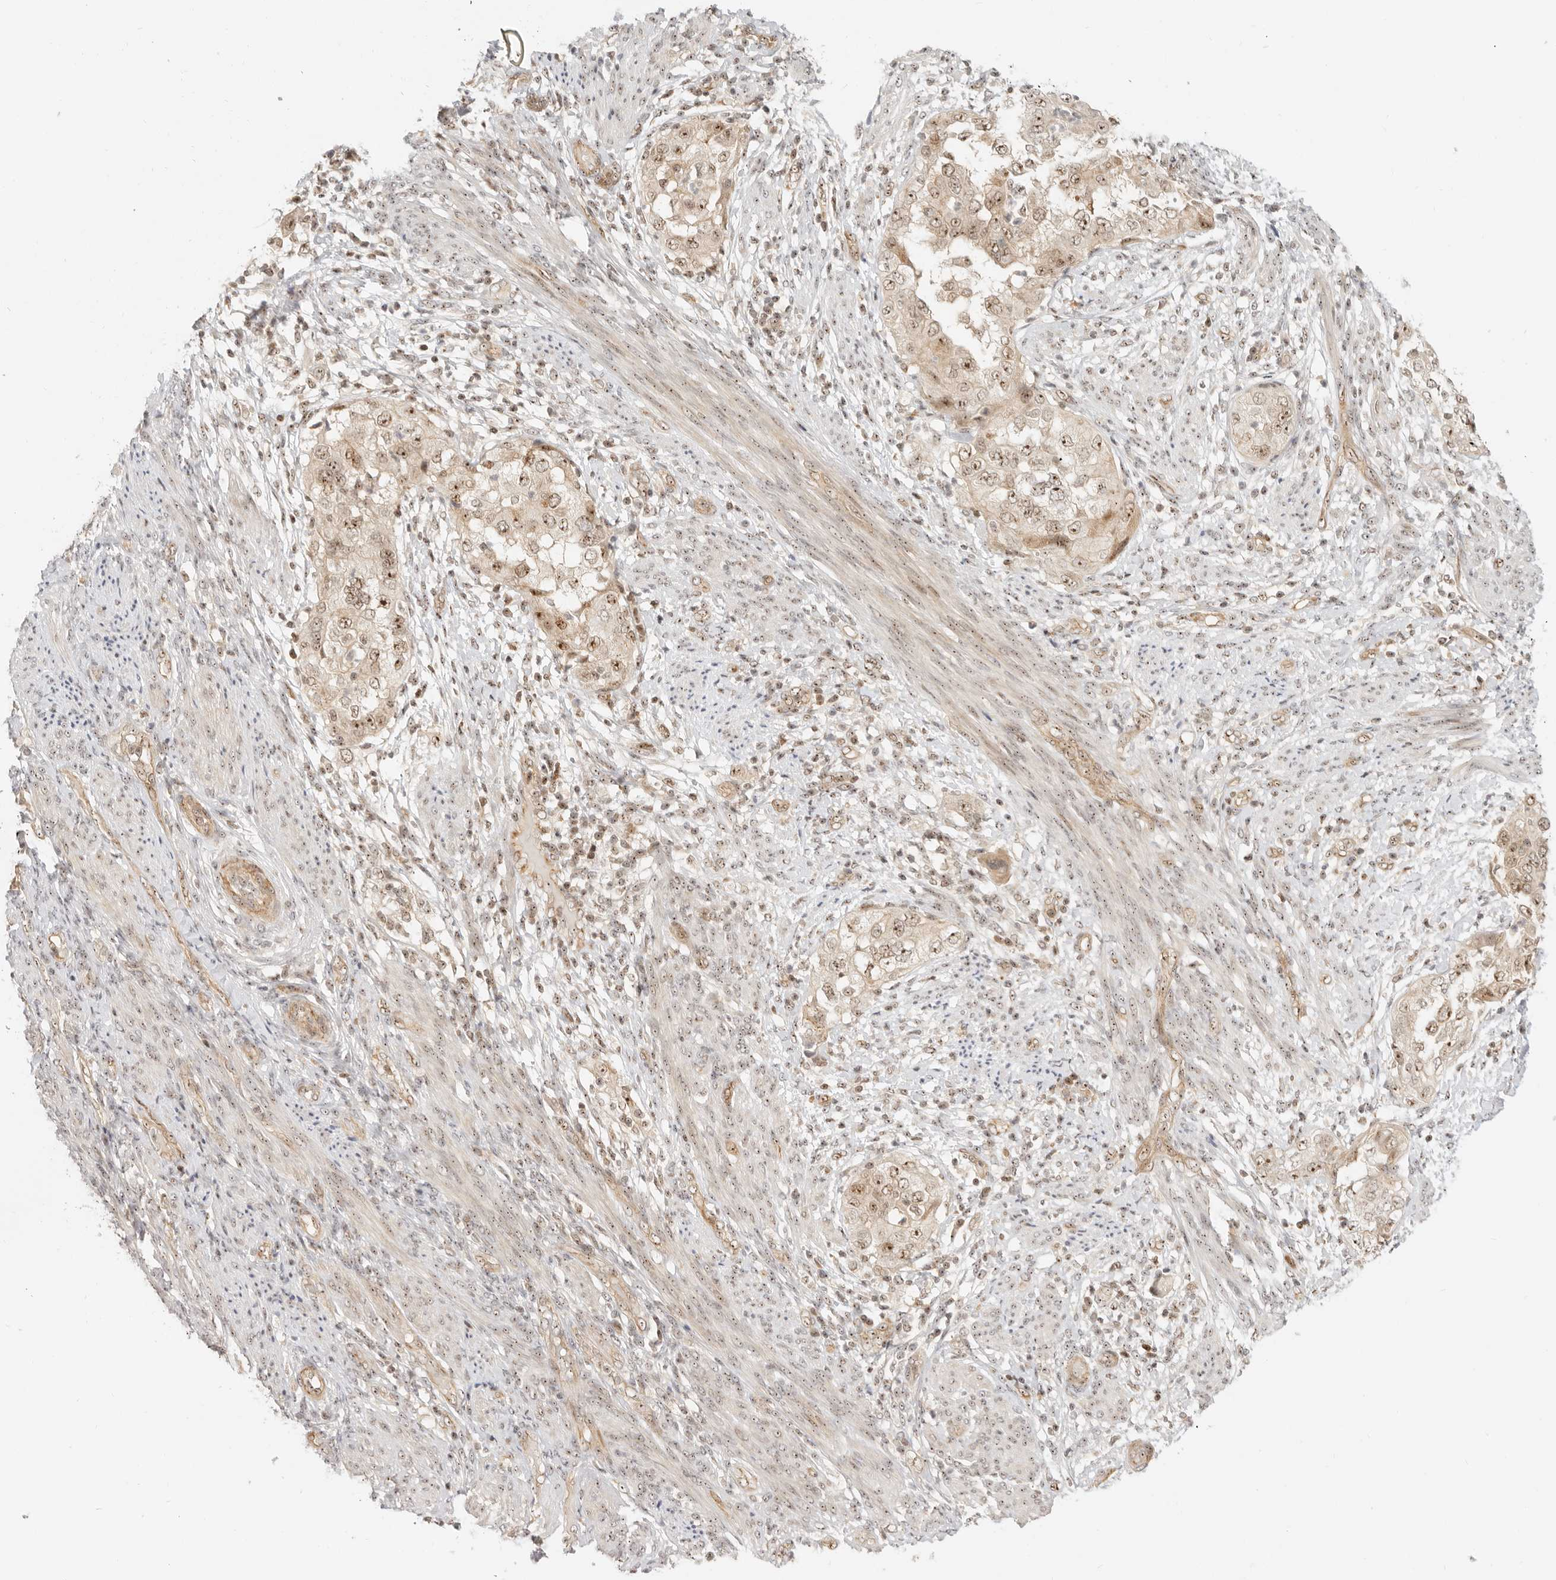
{"staining": {"intensity": "moderate", "quantity": ">75%", "location": "nuclear"}, "tissue": "endometrial cancer", "cell_type": "Tumor cells", "image_type": "cancer", "snomed": [{"axis": "morphology", "description": "Adenocarcinoma, NOS"}, {"axis": "topography", "description": "Endometrium"}], "caption": "This is a histology image of IHC staining of endometrial cancer (adenocarcinoma), which shows moderate expression in the nuclear of tumor cells.", "gene": "BAP1", "patient": {"sex": "female", "age": 85}}